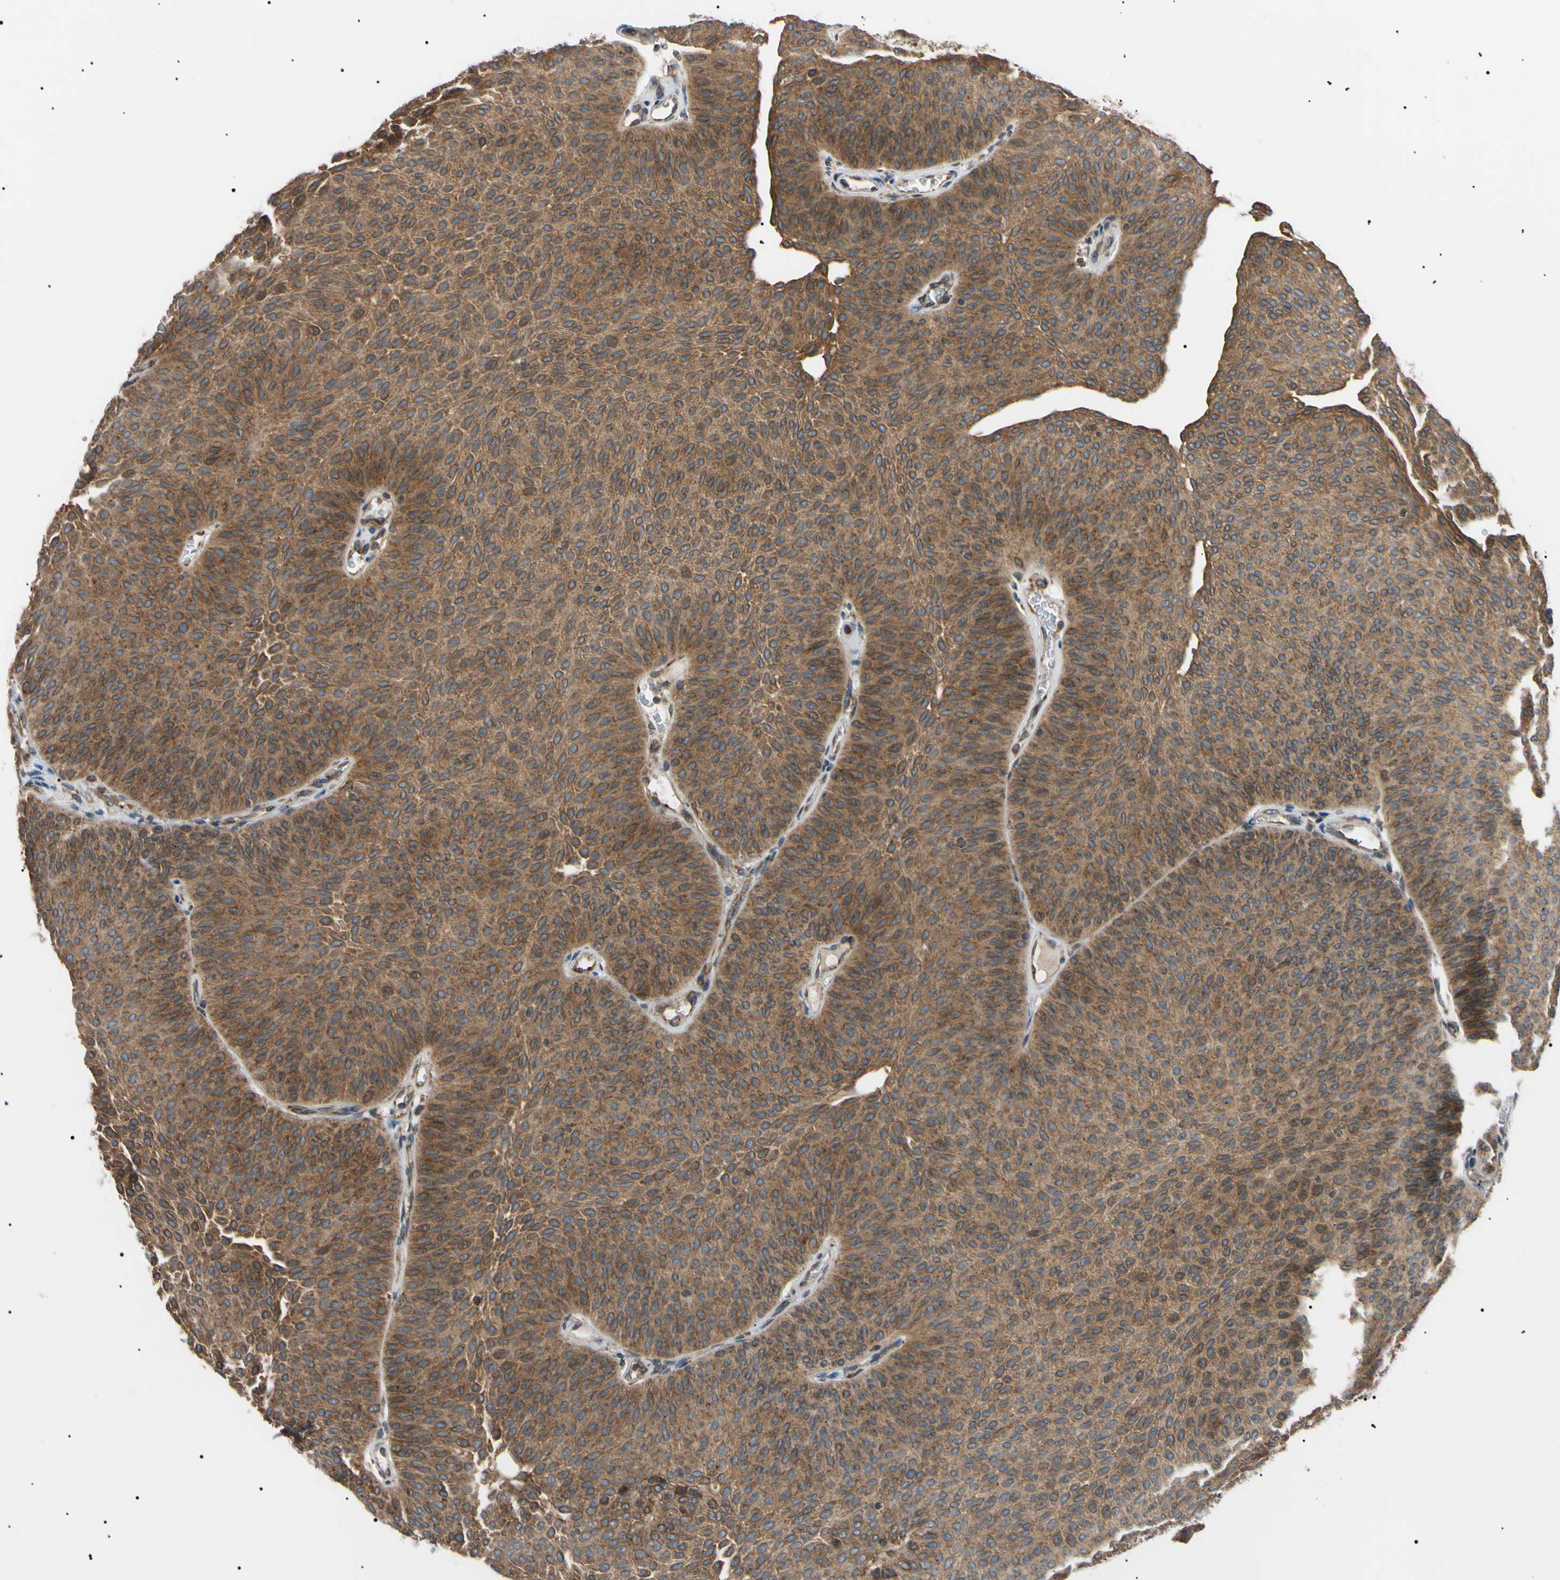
{"staining": {"intensity": "strong", "quantity": ">75%", "location": "cytoplasmic/membranous"}, "tissue": "urothelial cancer", "cell_type": "Tumor cells", "image_type": "cancer", "snomed": [{"axis": "morphology", "description": "Urothelial carcinoma, Low grade"}, {"axis": "topography", "description": "Urinary bladder"}], "caption": "A photomicrograph of urothelial cancer stained for a protein exhibits strong cytoplasmic/membranous brown staining in tumor cells.", "gene": "VAPA", "patient": {"sex": "female", "age": 60}}